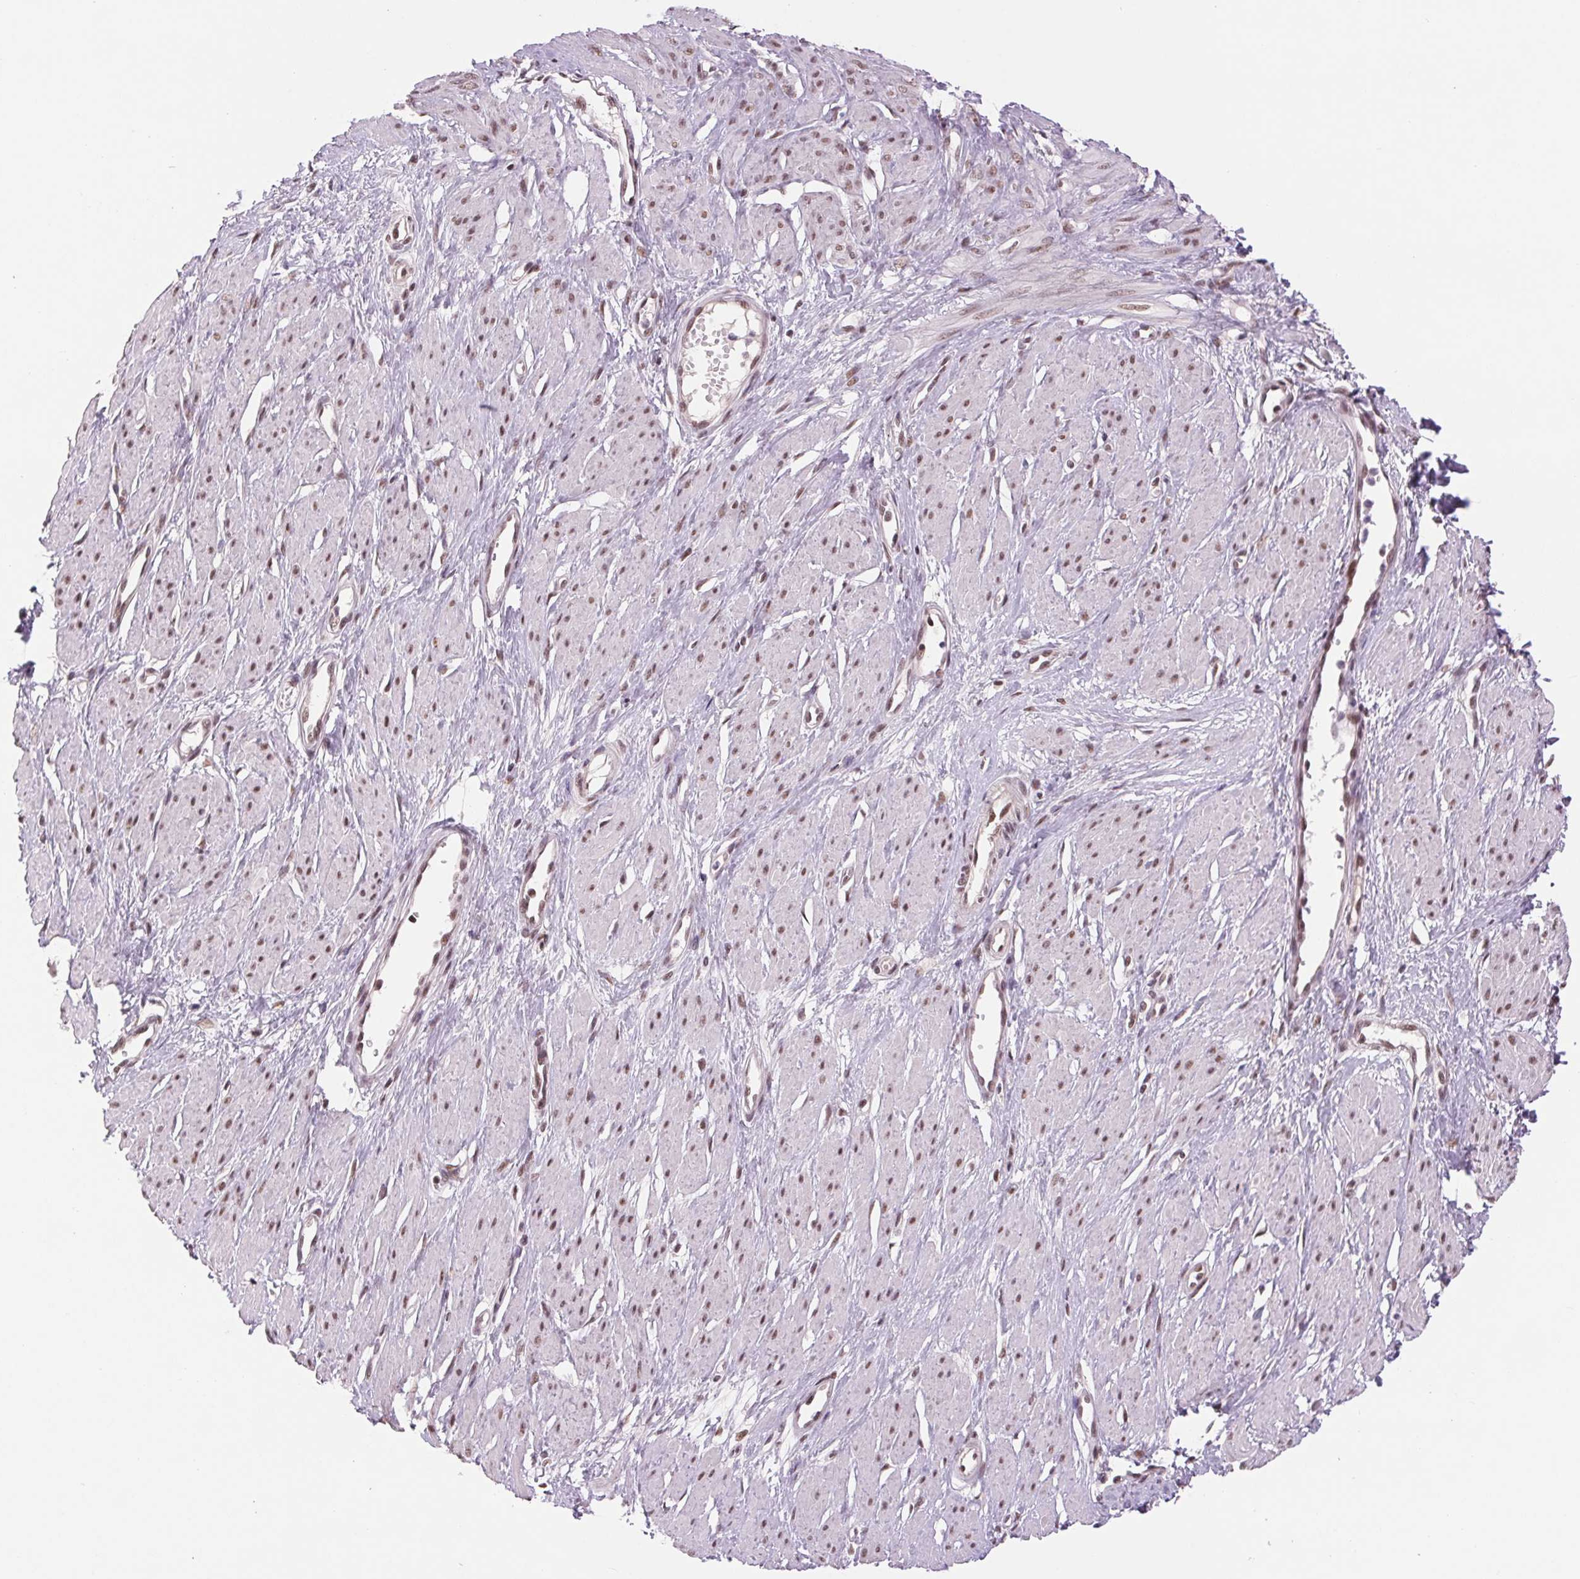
{"staining": {"intensity": "weak", "quantity": ">75%", "location": "nuclear"}, "tissue": "smooth muscle", "cell_type": "Smooth muscle cells", "image_type": "normal", "snomed": [{"axis": "morphology", "description": "Normal tissue, NOS"}, {"axis": "topography", "description": "Smooth muscle"}, {"axis": "topography", "description": "Uterus"}], "caption": "Weak nuclear expression is seen in about >75% of smooth muscle cells in normal smooth muscle. Nuclei are stained in blue.", "gene": "CD2BP2", "patient": {"sex": "female", "age": 39}}